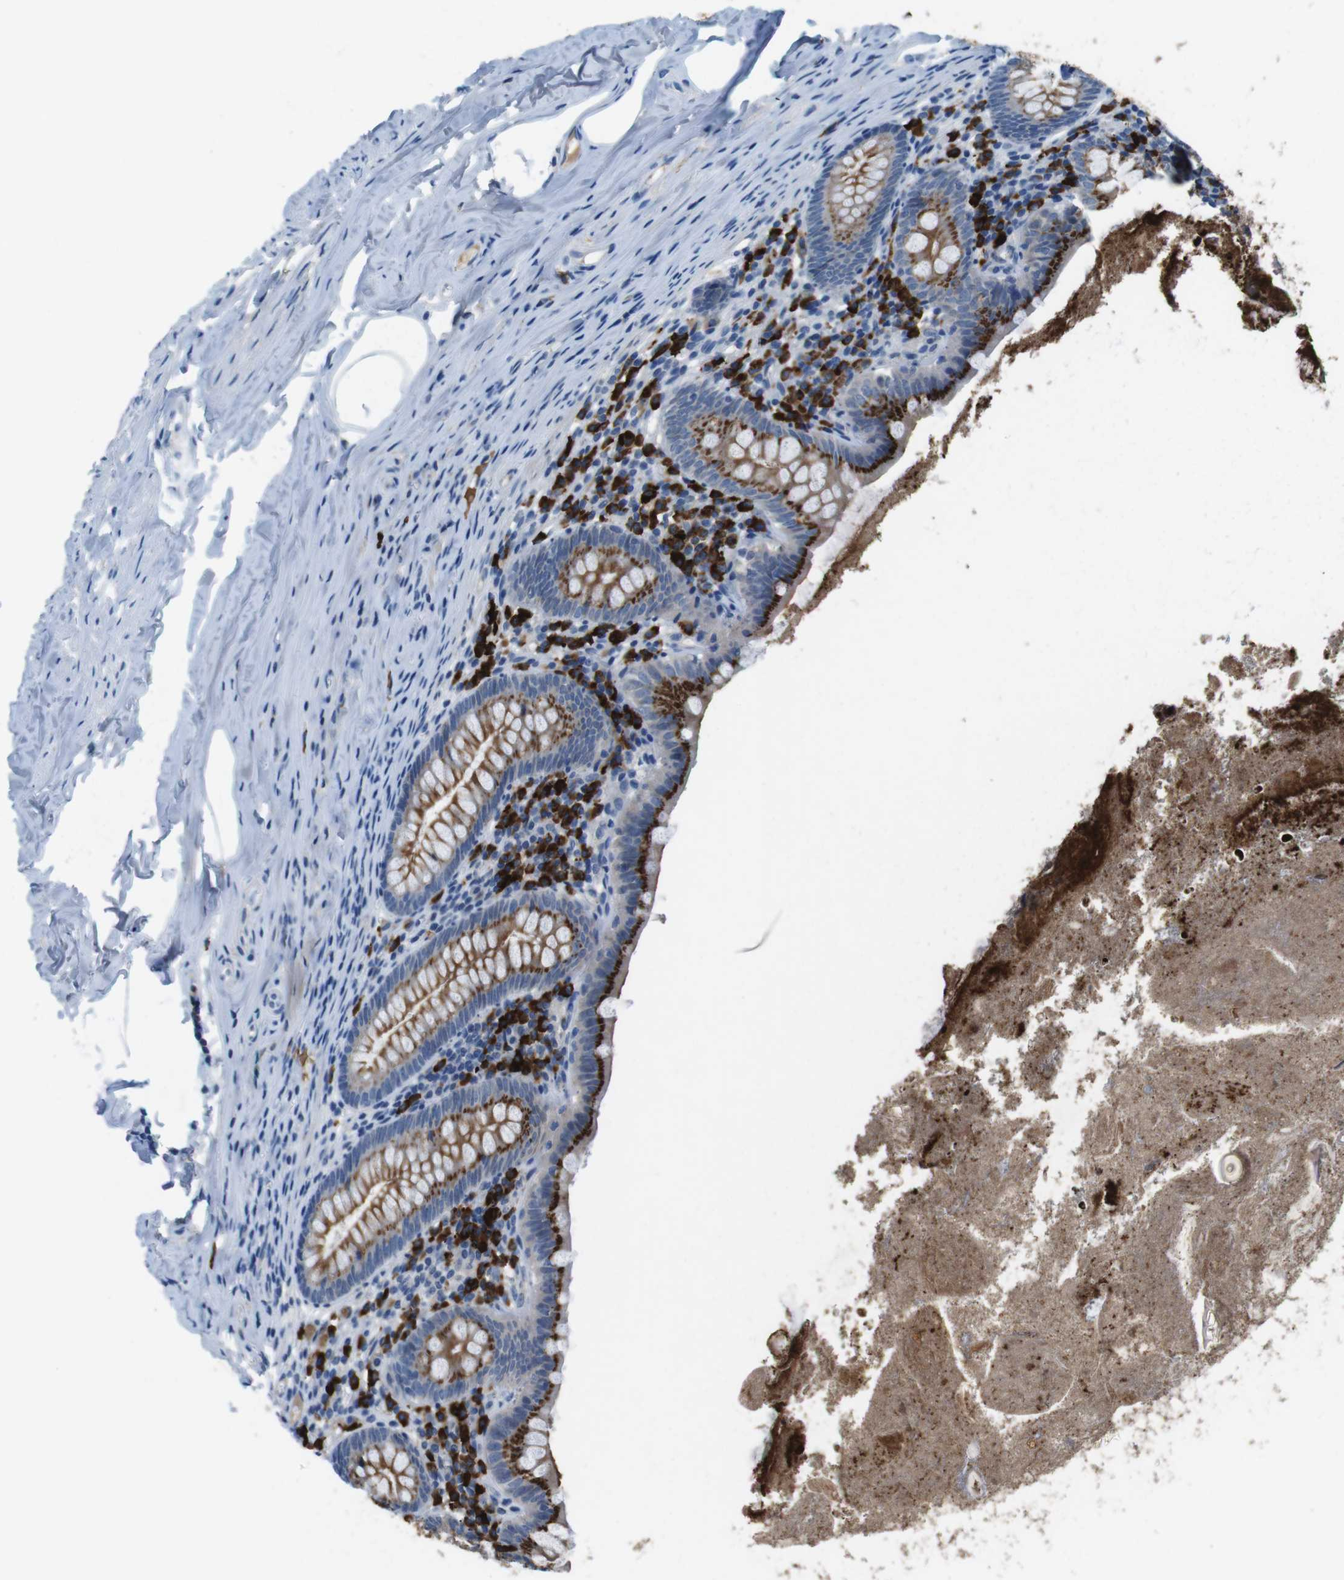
{"staining": {"intensity": "moderate", "quantity": ">75%", "location": "cytoplasmic/membranous"}, "tissue": "appendix", "cell_type": "Glandular cells", "image_type": "normal", "snomed": [{"axis": "morphology", "description": "Normal tissue, NOS"}, {"axis": "topography", "description": "Appendix"}], "caption": "A medium amount of moderate cytoplasmic/membranous staining is identified in approximately >75% of glandular cells in benign appendix.", "gene": "SLC35A3", "patient": {"sex": "male", "age": 52}}